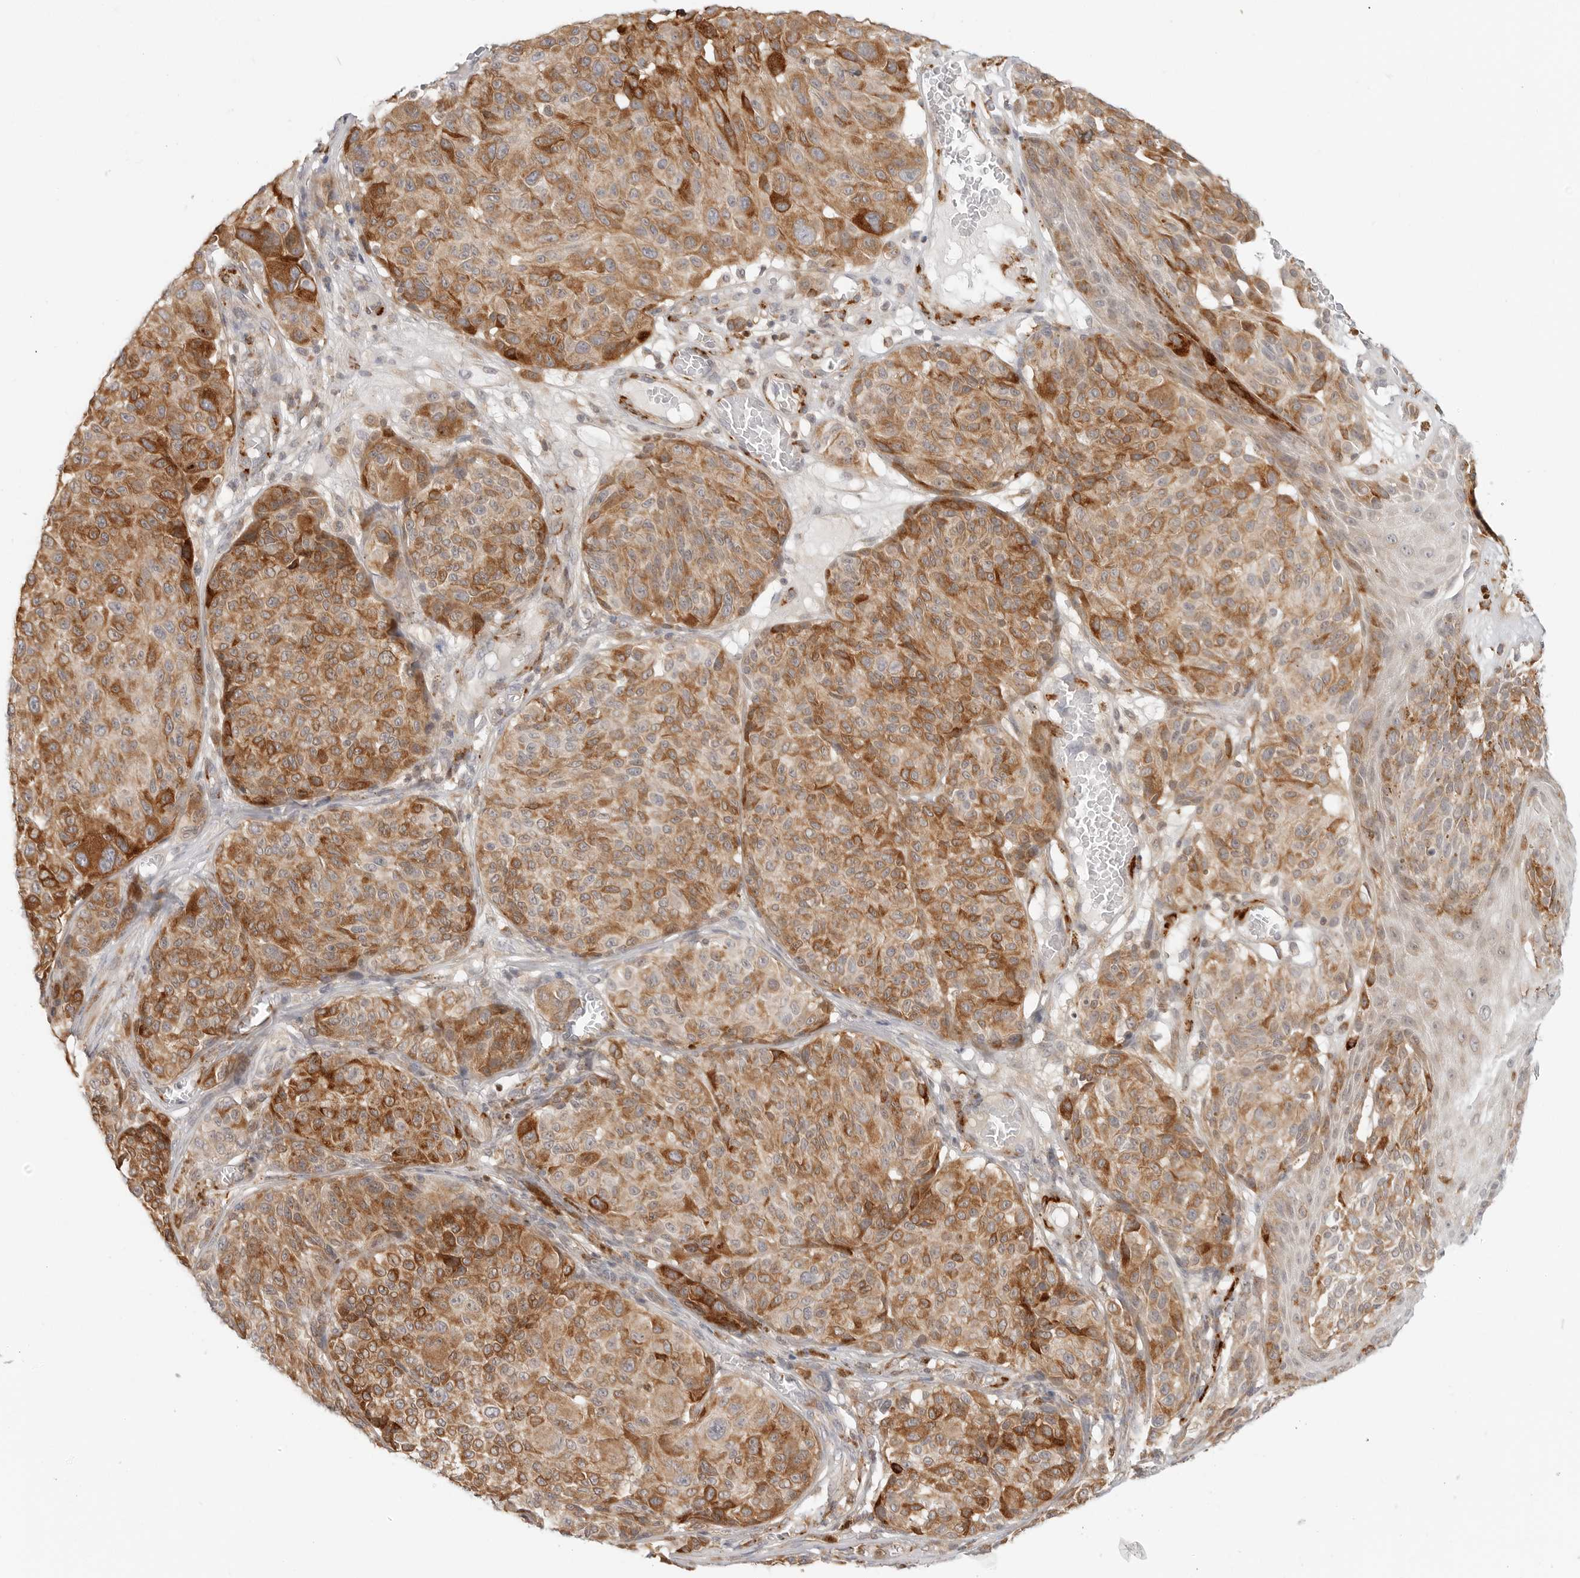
{"staining": {"intensity": "strong", "quantity": "25%-75%", "location": "cytoplasmic/membranous"}, "tissue": "melanoma", "cell_type": "Tumor cells", "image_type": "cancer", "snomed": [{"axis": "morphology", "description": "Malignant melanoma, NOS"}, {"axis": "topography", "description": "Skin"}], "caption": "Human malignant melanoma stained with a protein marker shows strong staining in tumor cells.", "gene": "C1QTNF1", "patient": {"sex": "male", "age": 83}}